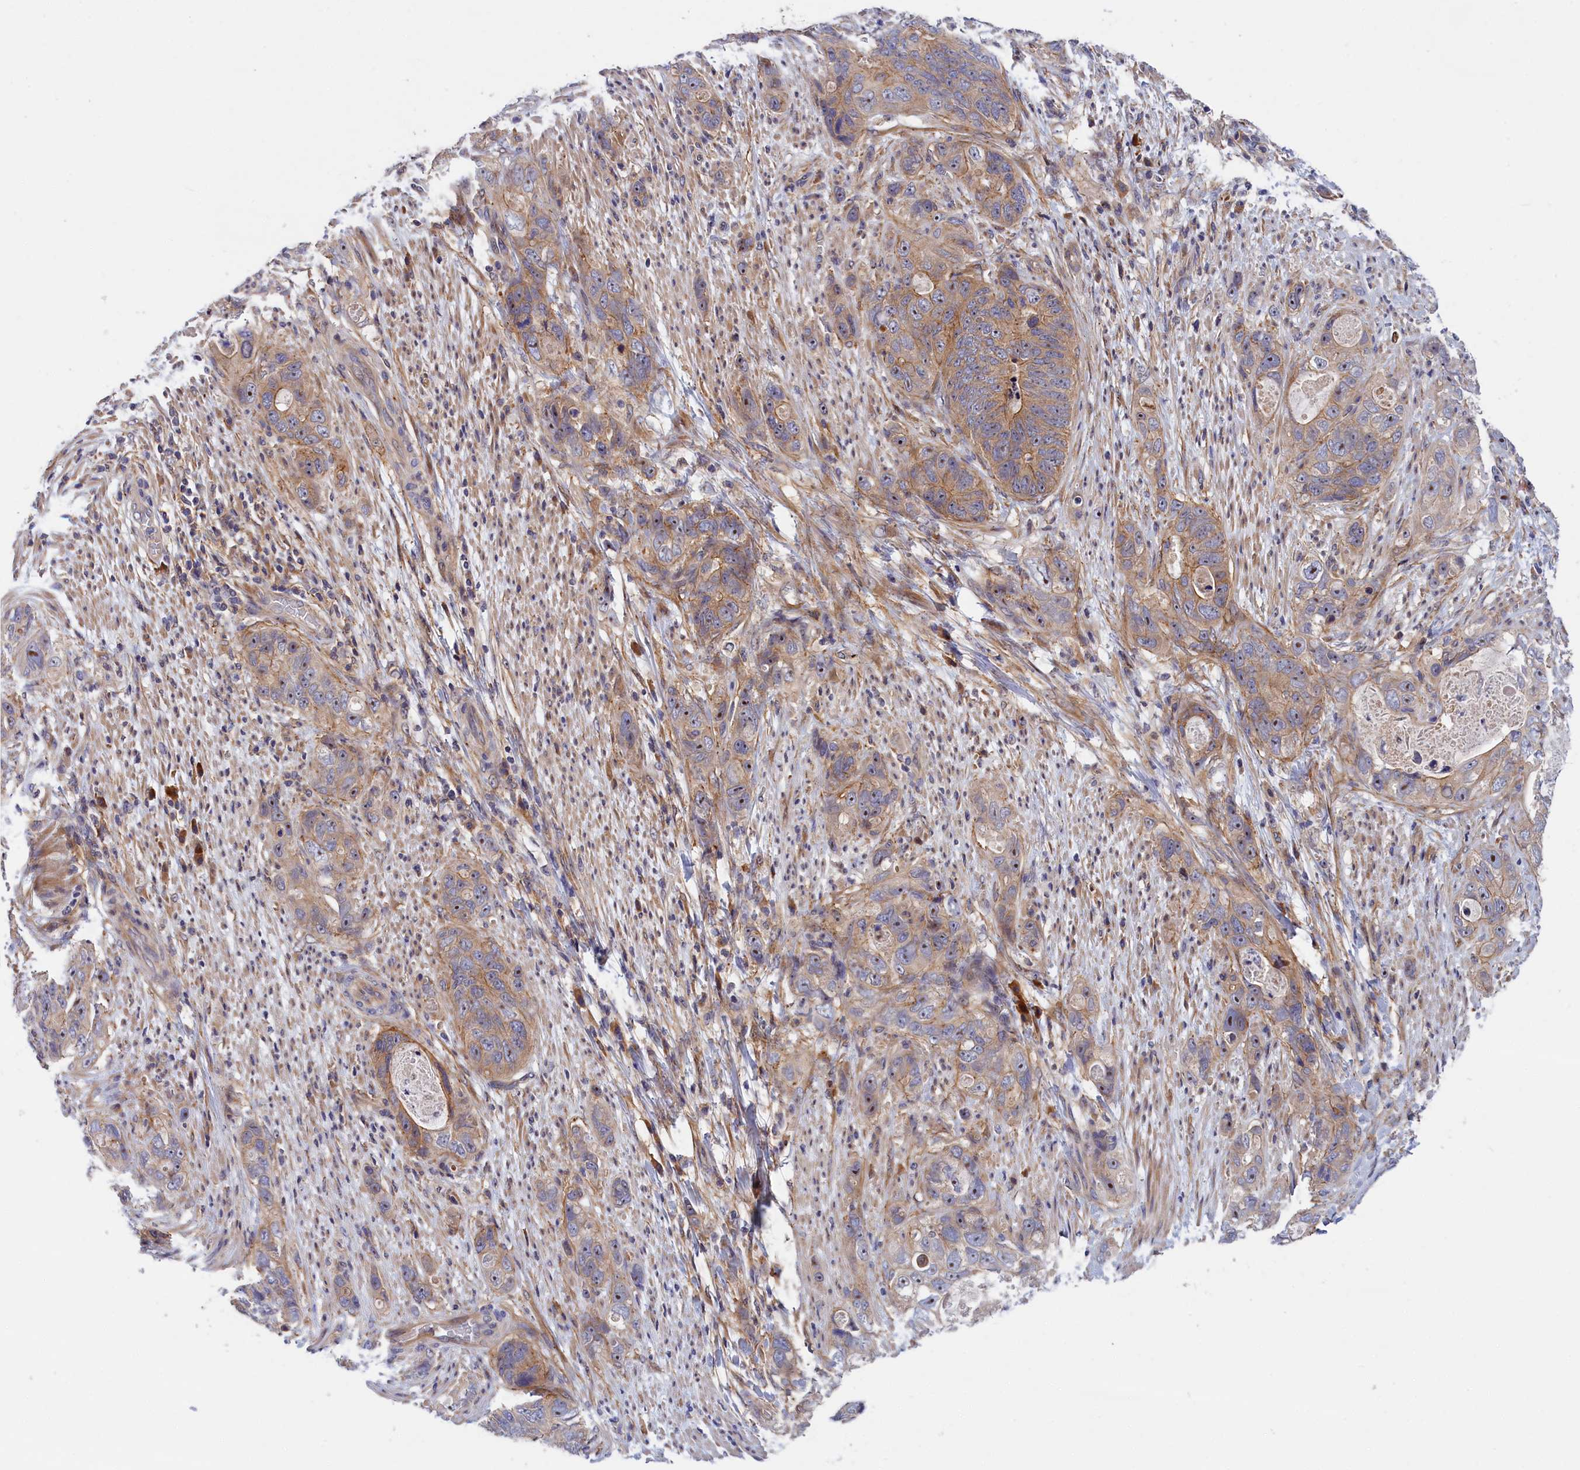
{"staining": {"intensity": "weak", "quantity": "25%-75%", "location": "cytoplasmic/membranous"}, "tissue": "stomach cancer", "cell_type": "Tumor cells", "image_type": "cancer", "snomed": [{"axis": "morphology", "description": "Adenocarcinoma, NOS"}, {"axis": "topography", "description": "Stomach"}], "caption": "Brown immunohistochemical staining in stomach adenocarcinoma displays weak cytoplasmic/membranous staining in approximately 25%-75% of tumor cells.", "gene": "CRACD", "patient": {"sex": "female", "age": 89}}